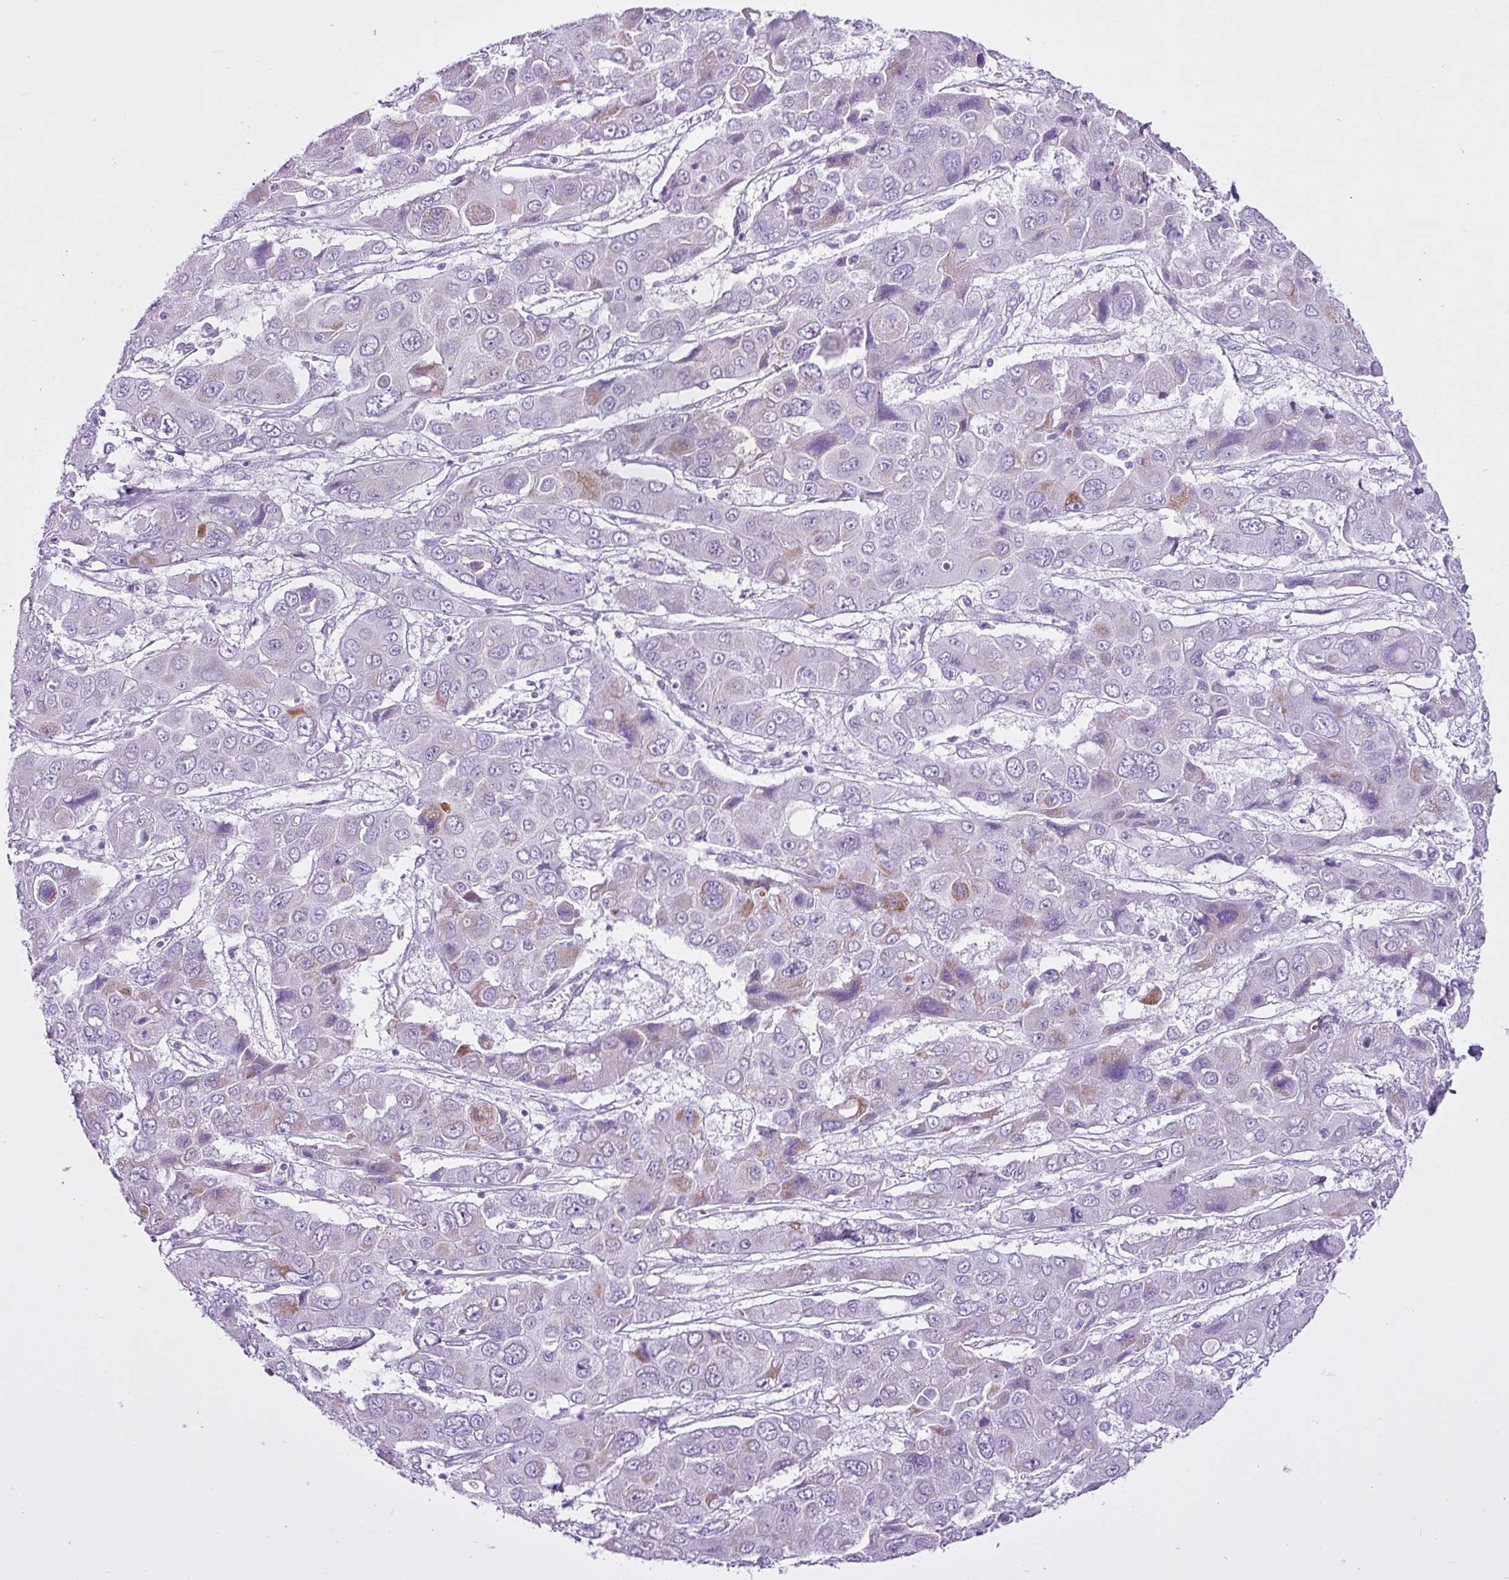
{"staining": {"intensity": "moderate", "quantity": "<25%", "location": "cytoplasmic/membranous"}, "tissue": "liver cancer", "cell_type": "Tumor cells", "image_type": "cancer", "snomed": [{"axis": "morphology", "description": "Cholangiocarcinoma"}, {"axis": "topography", "description": "Liver"}], "caption": "Immunohistochemistry (DAB (3,3'-diaminobenzidine)) staining of human liver cholangiocarcinoma demonstrates moderate cytoplasmic/membranous protein positivity in about <25% of tumor cells. The staining was performed using DAB (3,3'-diaminobenzidine) to visualize the protein expression in brown, while the nuclei were stained in blue with hematoxylin (Magnification: 20x).", "gene": "LILRB4", "patient": {"sex": "male", "age": 67}}